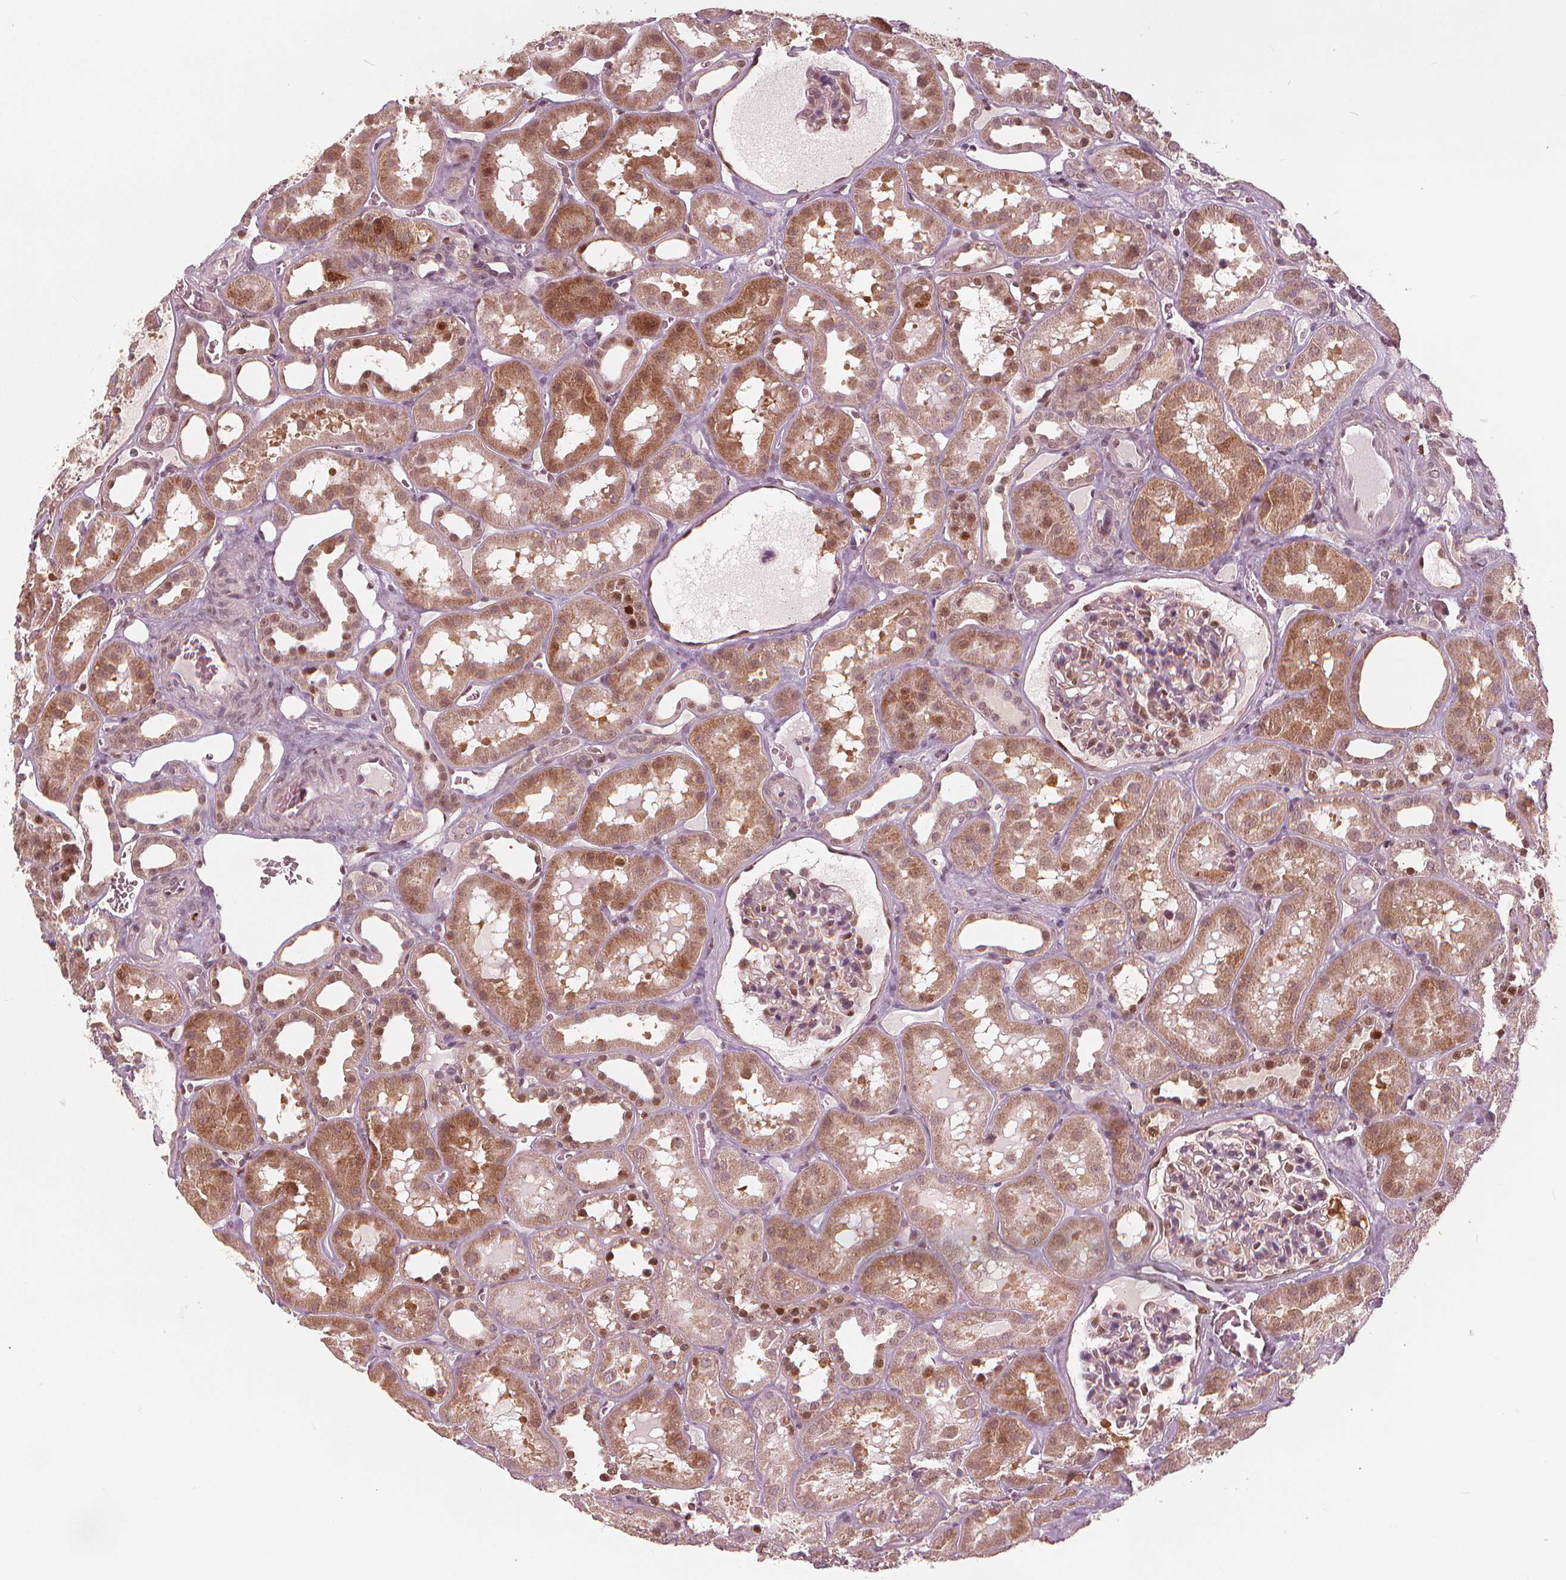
{"staining": {"intensity": "moderate", "quantity": "<25%", "location": "nuclear"}, "tissue": "kidney", "cell_type": "Cells in glomeruli", "image_type": "normal", "snomed": [{"axis": "morphology", "description": "Normal tissue, NOS"}, {"axis": "topography", "description": "Kidney"}], "caption": "This image exhibits IHC staining of unremarkable human kidney, with low moderate nuclear positivity in approximately <25% of cells in glomeruli.", "gene": "SQSTM1", "patient": {"sex": "female", "age": 41}}